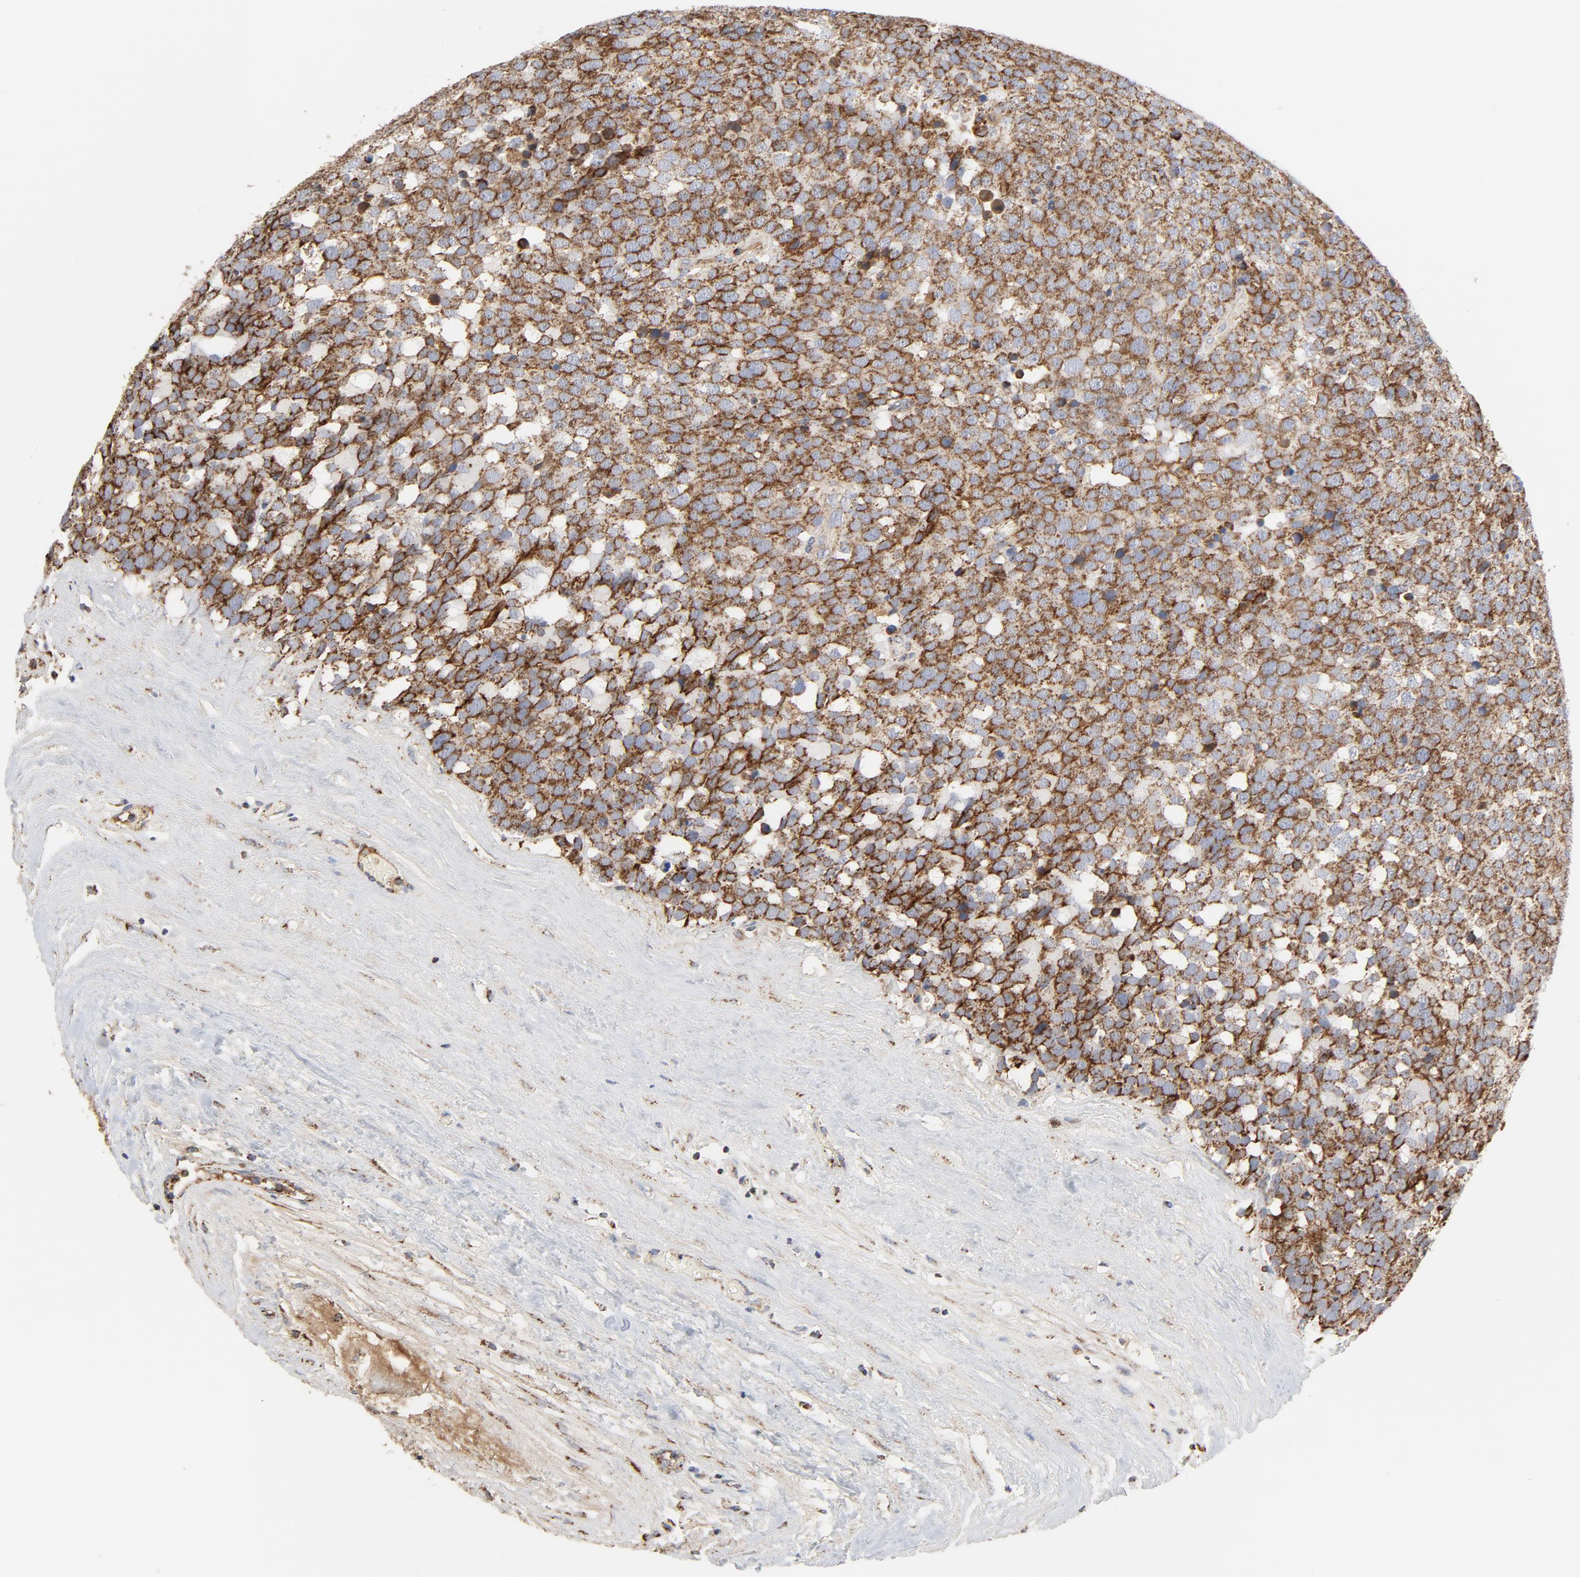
{"staining": {"intensity": "strong", "quantity": ">75%", "location": "cytoplasmic/membranous"}, "tissue": "testis cancer", "cell_type": "Tumor cells", "image_type": "cancer", "snomed": [{"axis": "morphology", "description": "Seminoma, NOS"}, {"axis": "topography", "description": "Testis"}], "caption": "Immunohistochemical staining of human seminoma (testis) displays high levels of strong cytoplasmic/membranous expression in approximately >75% of tumor cells.", "gene": "PCNX4", "patient": {"sex": "male", "age": 71}}